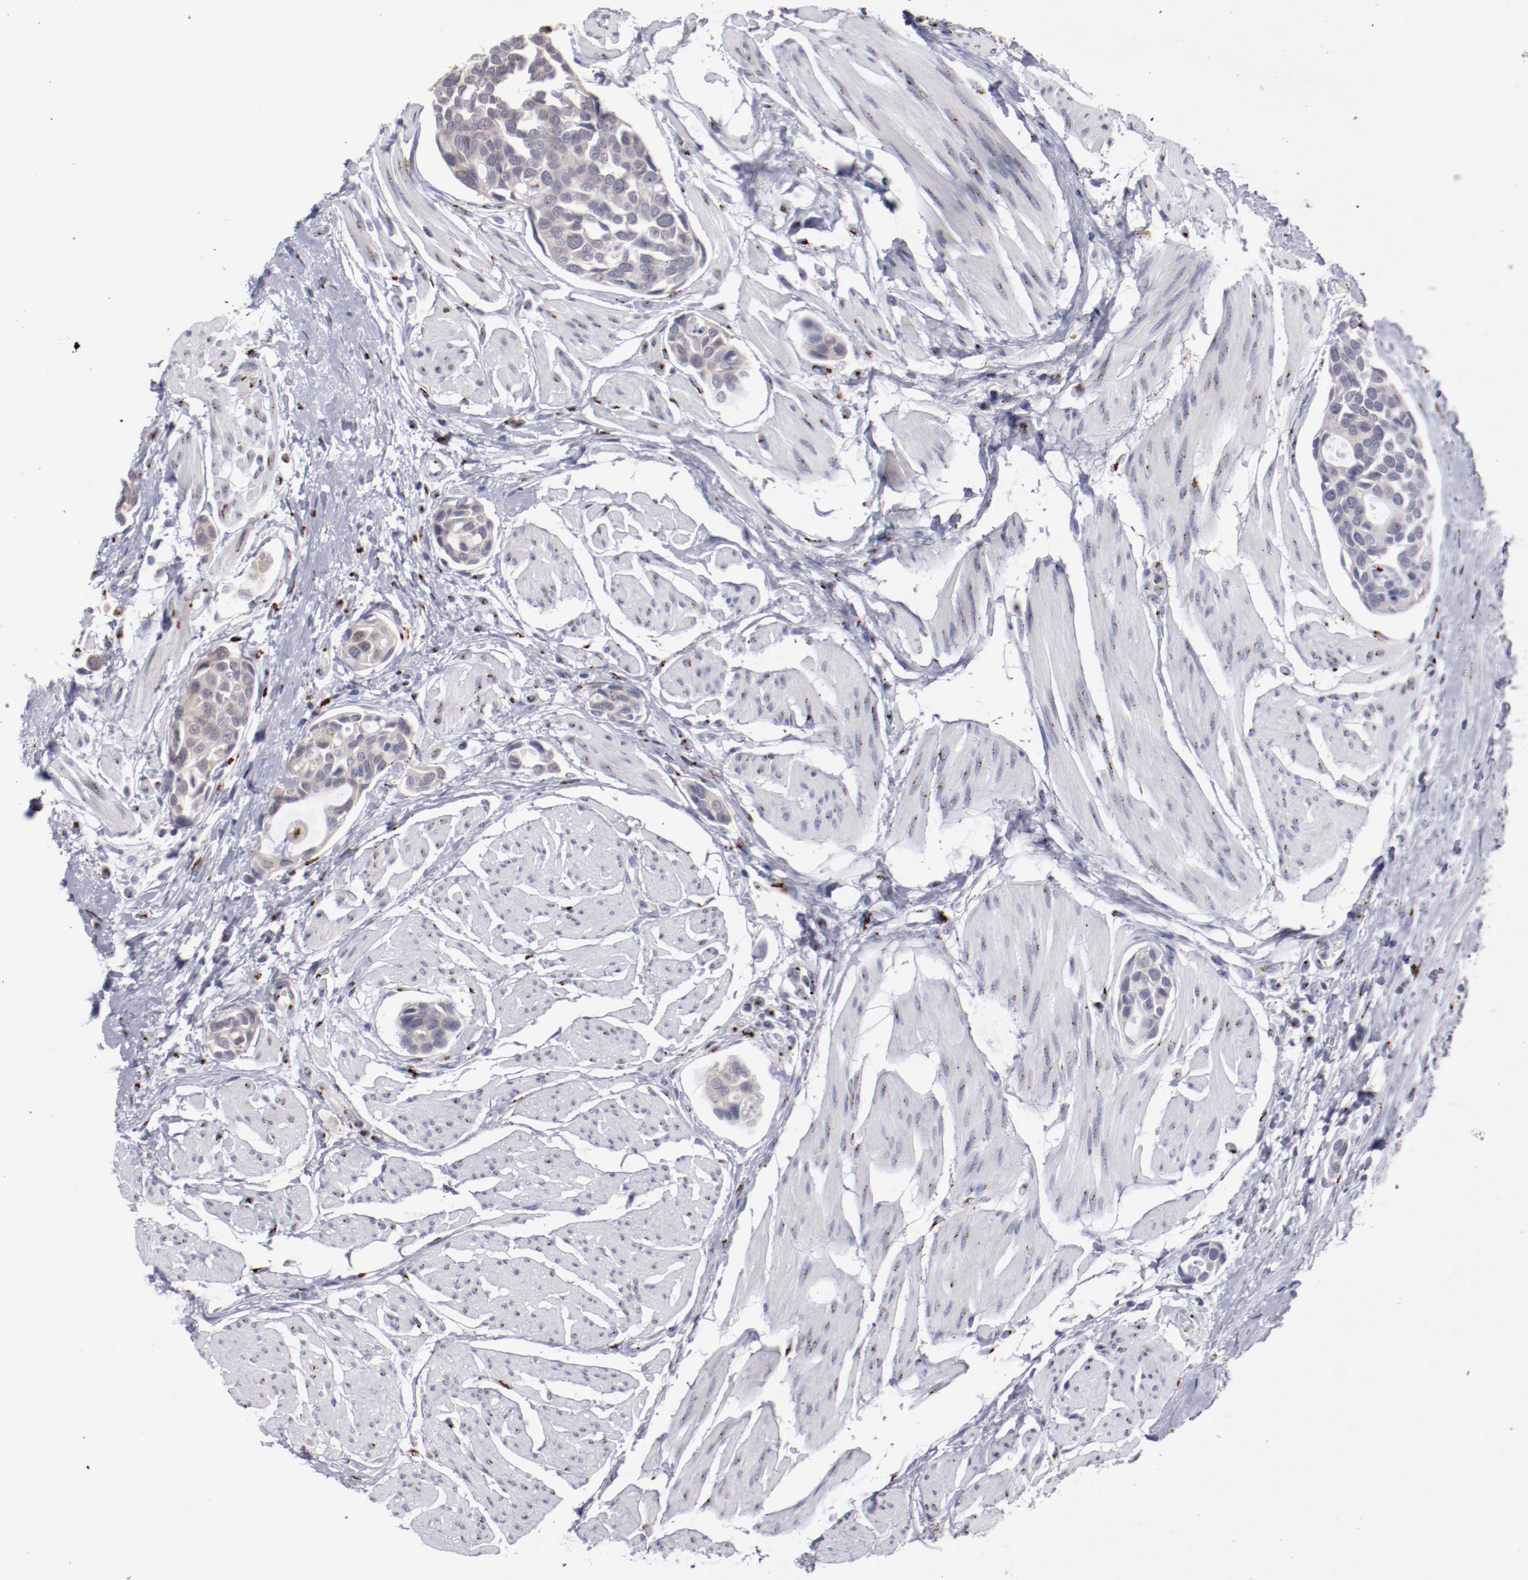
{"staining": {"intensity": "moderate", "quantity": ">75%", "location": "cytoplasmic/membranous"}, "tissue": "urothelial cancer", "cell_type": "Tumor cells", "image_type": "cancer", "snomed": [{"axis": "morphology", "description": "Urothelial carcinoma, High grade"}, {"axis": "topography", "description": "Urinary bladder"}], "caption": "Immunohistochemistry image of neoplastic tissue: urothelial cancer stained using immunohistochemistry (IHC) reveals medium levels of moderate protein expression localized specifically in the cytoplasmic/membranous of tumor cells, appearing as a cytoplasmic/membranous brown color.", "gene": "GOLIM4", "patient": {"sex": "male", "age": 78}}